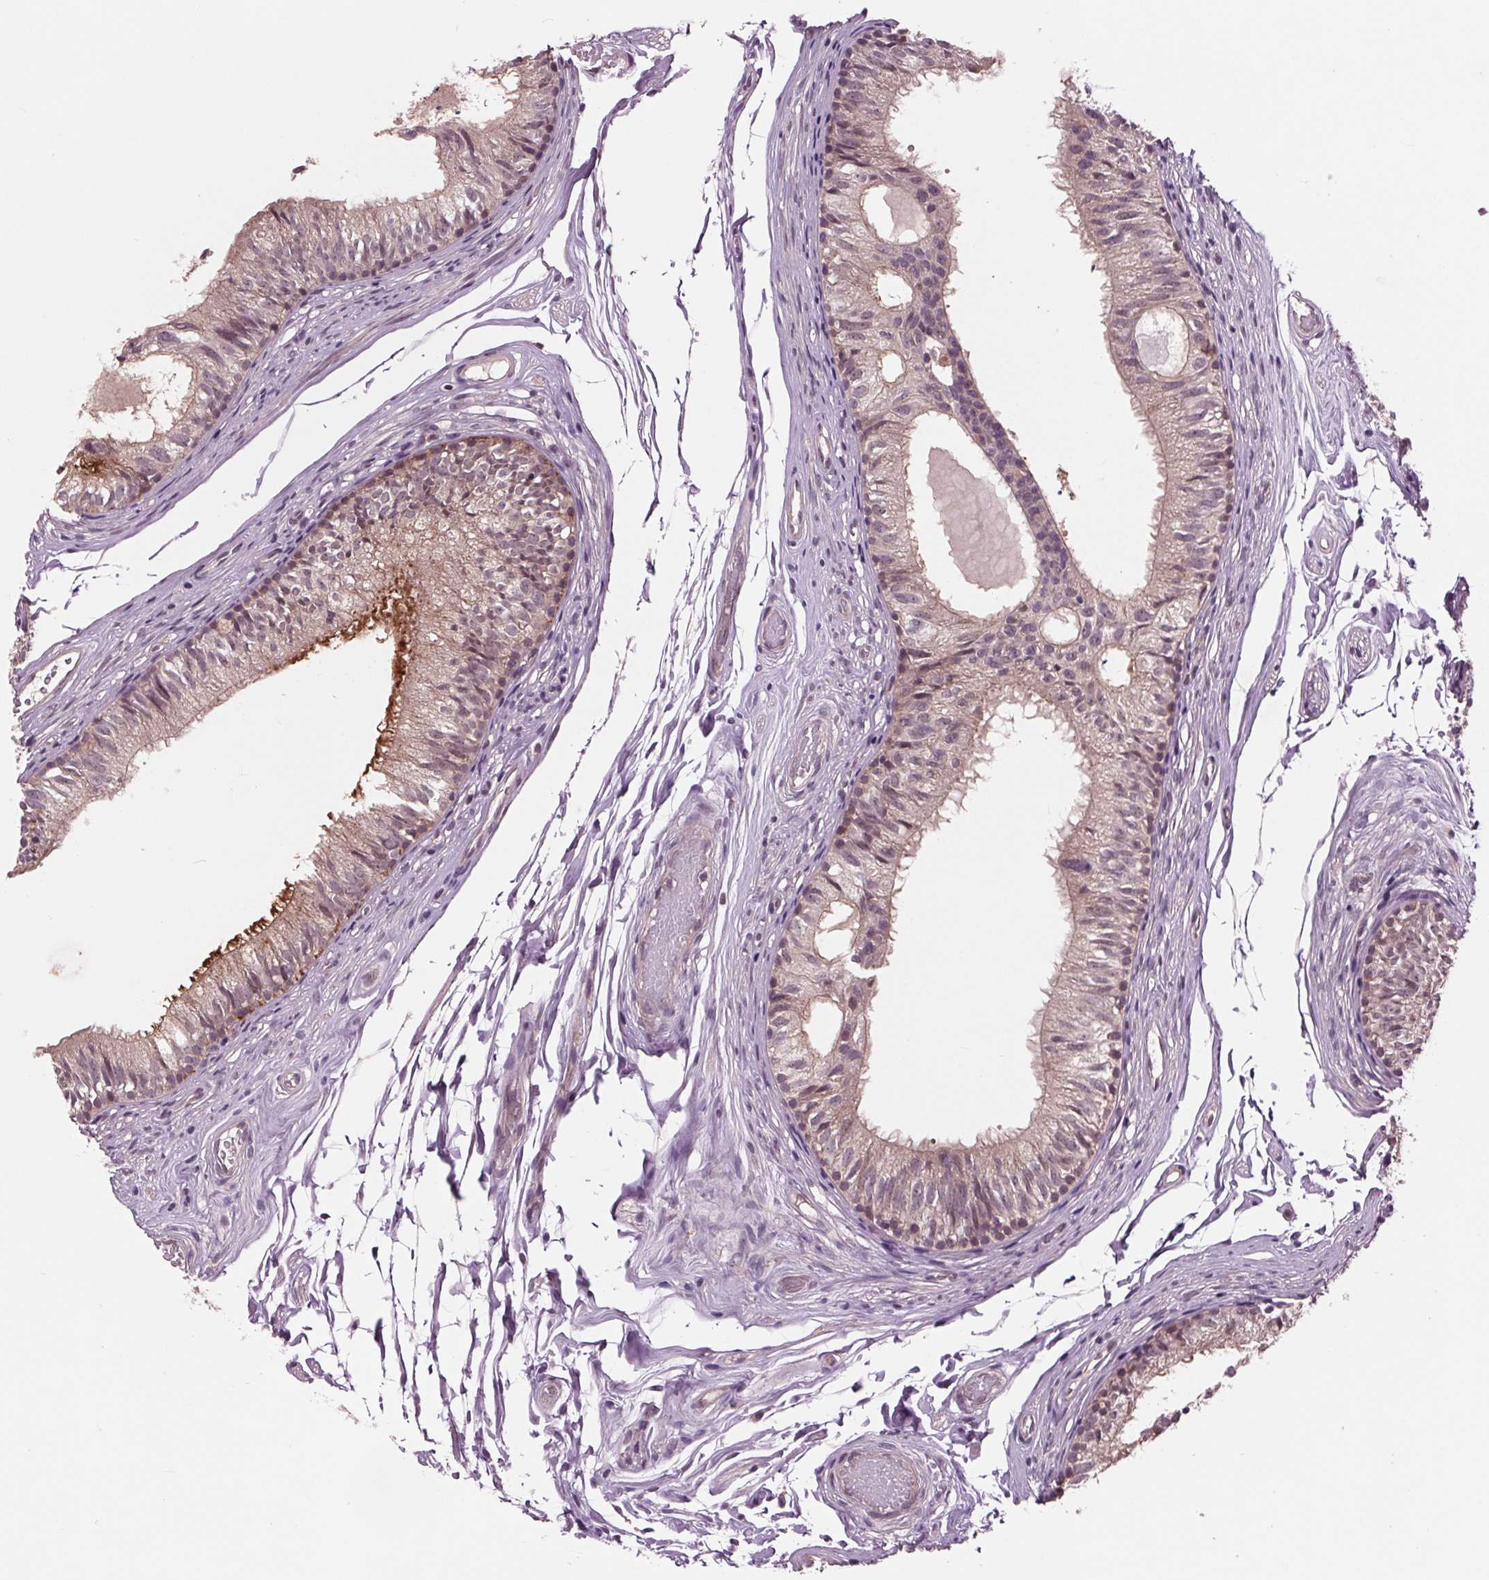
{"staining": {"intensity": "moderate", "quantity": "25%-75%", "location": "cytoplasmic/membranous"}, "tissue": "epididymis", "cell_type": "Glandular cells", "image_type": "normal", "snomed": [{"axis": "morphology", "description": "Normal tissue, NOS"}, {"axis": "topography", "description": "Epididymis"}], "caption": "Immunohistochemistry staining of benign epididymis, which exhibits medium levels of moderate cytoplasmic/membranous staining in approximately 25%-75% of glandular cells indicating moderate cytoplasmic/membranous protein positivity. The staining was performed using DAB (brown) for protein detection and nuclei were counterstained in hematoxylin (blue).", "gene": "MAPK8", "patient": {"sex": "male", "age": 29}}